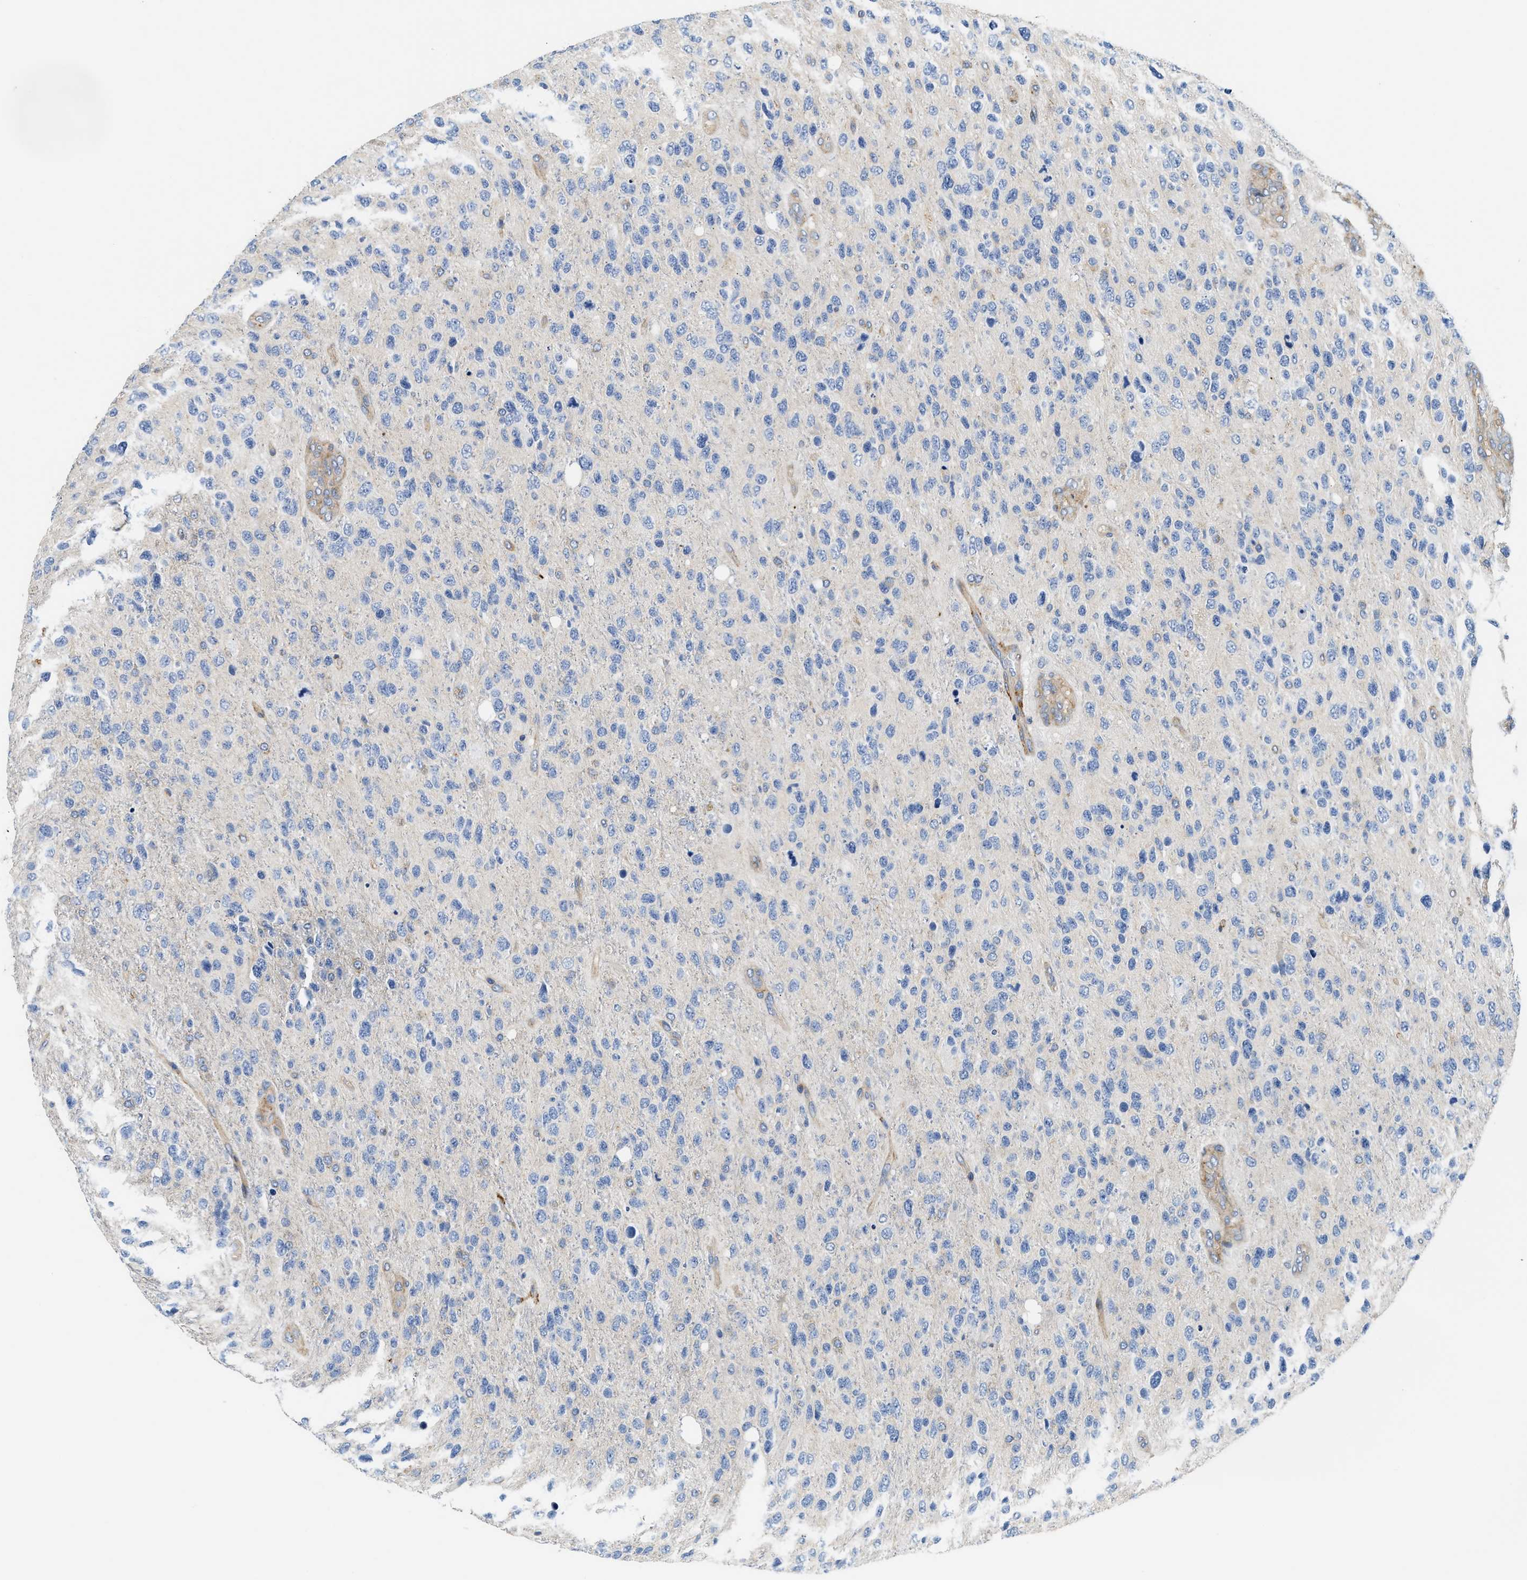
{"staining": {"intensity": "negative", "quantity": "none", "location": "none"}, "tissue": "glioma", "cell_type": "Tumor cells", "image_type": "cancer", "snomed": [{"axis": "morphology", "description": "Glioma, malignant, High grade"}, {"axis": "topography", "description": "Brain"}], "caption": "An image of human malignant glioma (high-grade) is negative for staining in tumor cells. (DAB (3,3'-diaminobenzidine) IHC visualized using brightfield microscopy, high magnification).", "gene": "NSUN7", "patient": {"sex": "female", "age": 58}}